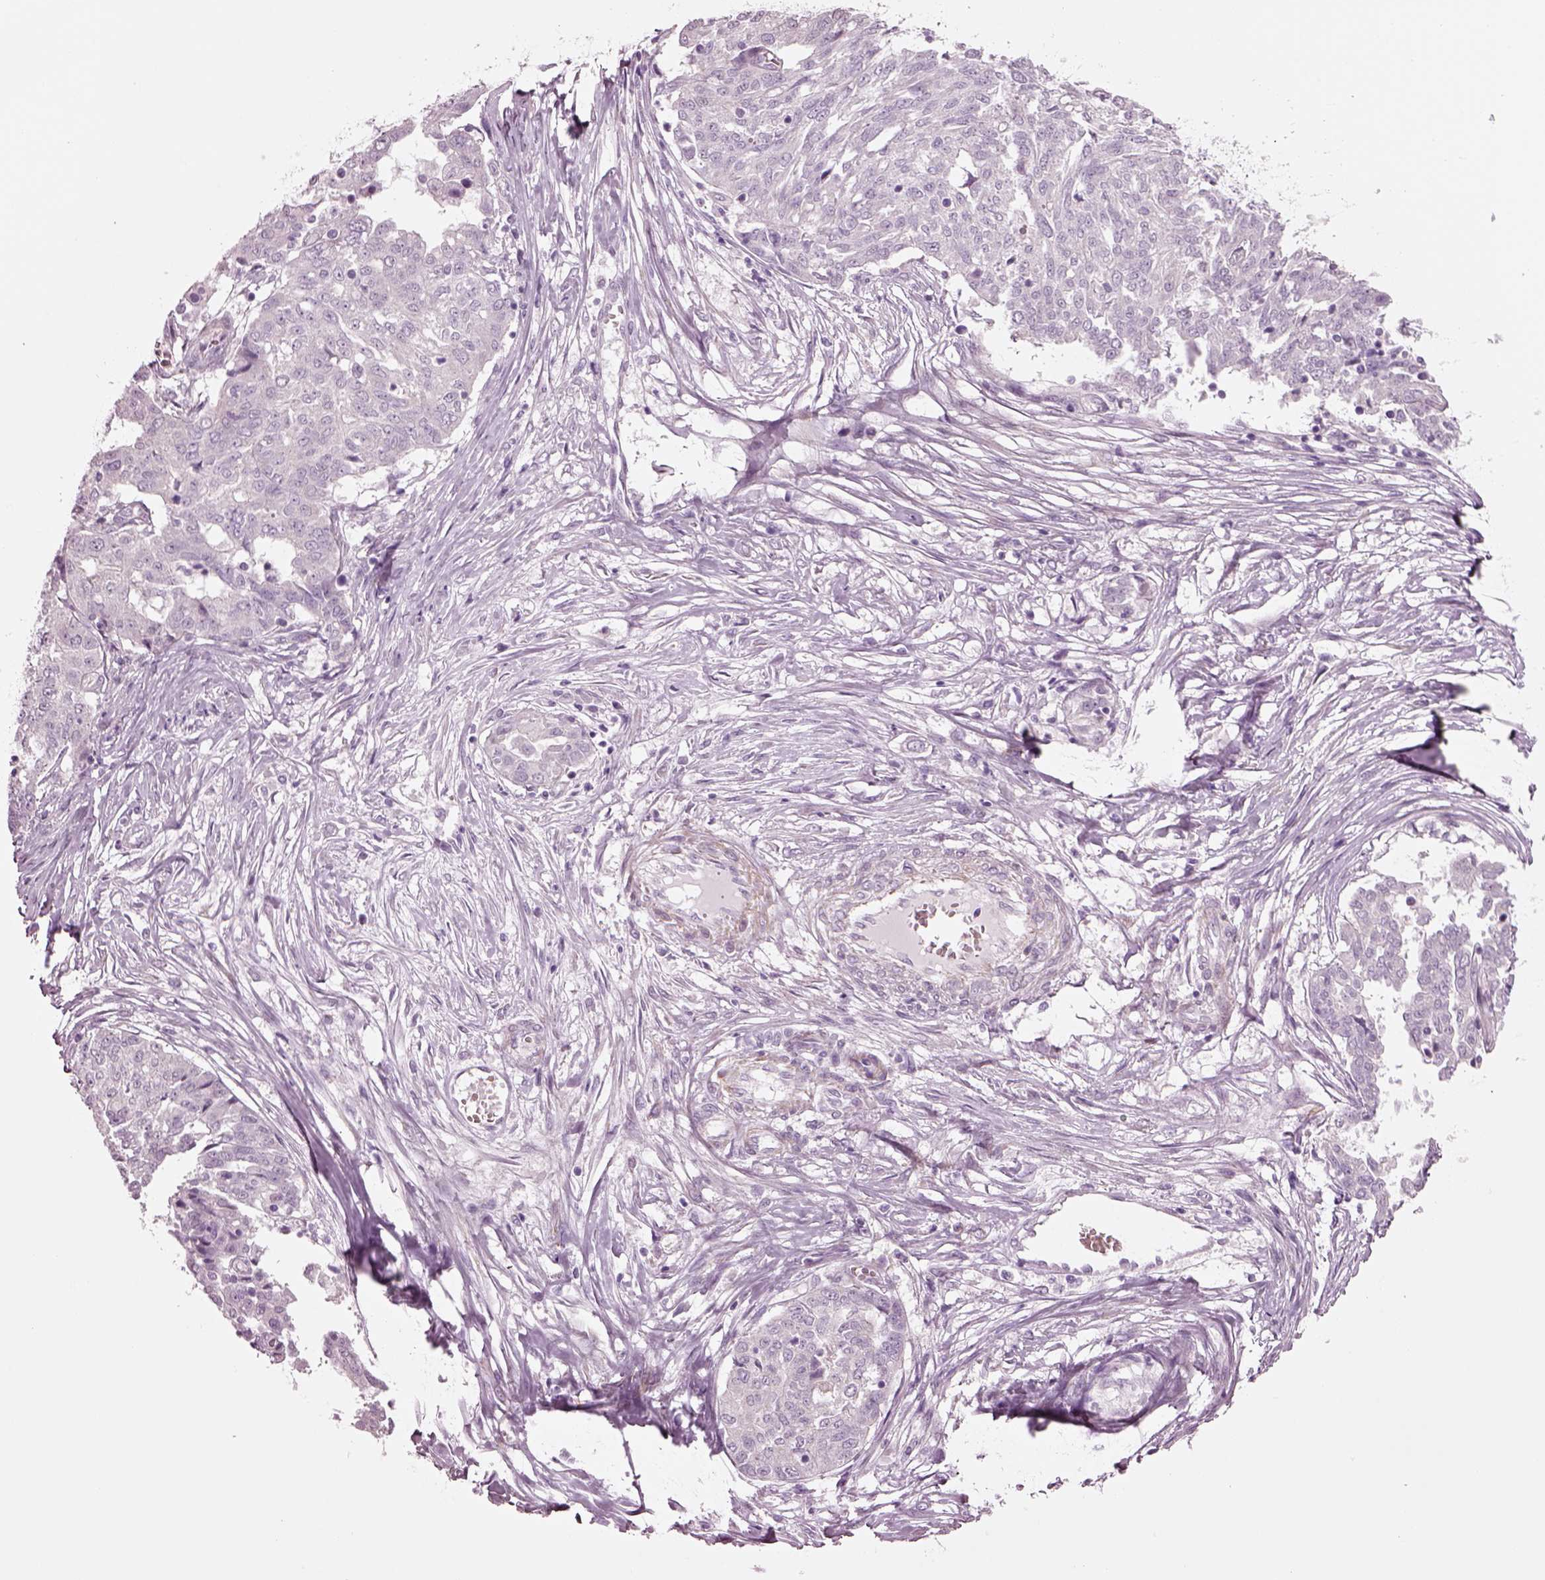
{"staining": {"intensity": "negative", "quantity": "none", "location": "none"}, "tissue": "ovarian cancer", "cell_type": "Tumor cells", "image_type": "cancer", "snomed": [{"axis": "morphology", "description": "Cystadenocarcinoma, serous, NOS"}, {"axis": "topography", "description": "Ovary"}], "caption": "This is an IHC micrograph of ovarian cancer. There is no staining in tumor cells.", "gene": "SCML2", "patient": {"sex": "female", "age": 67}}